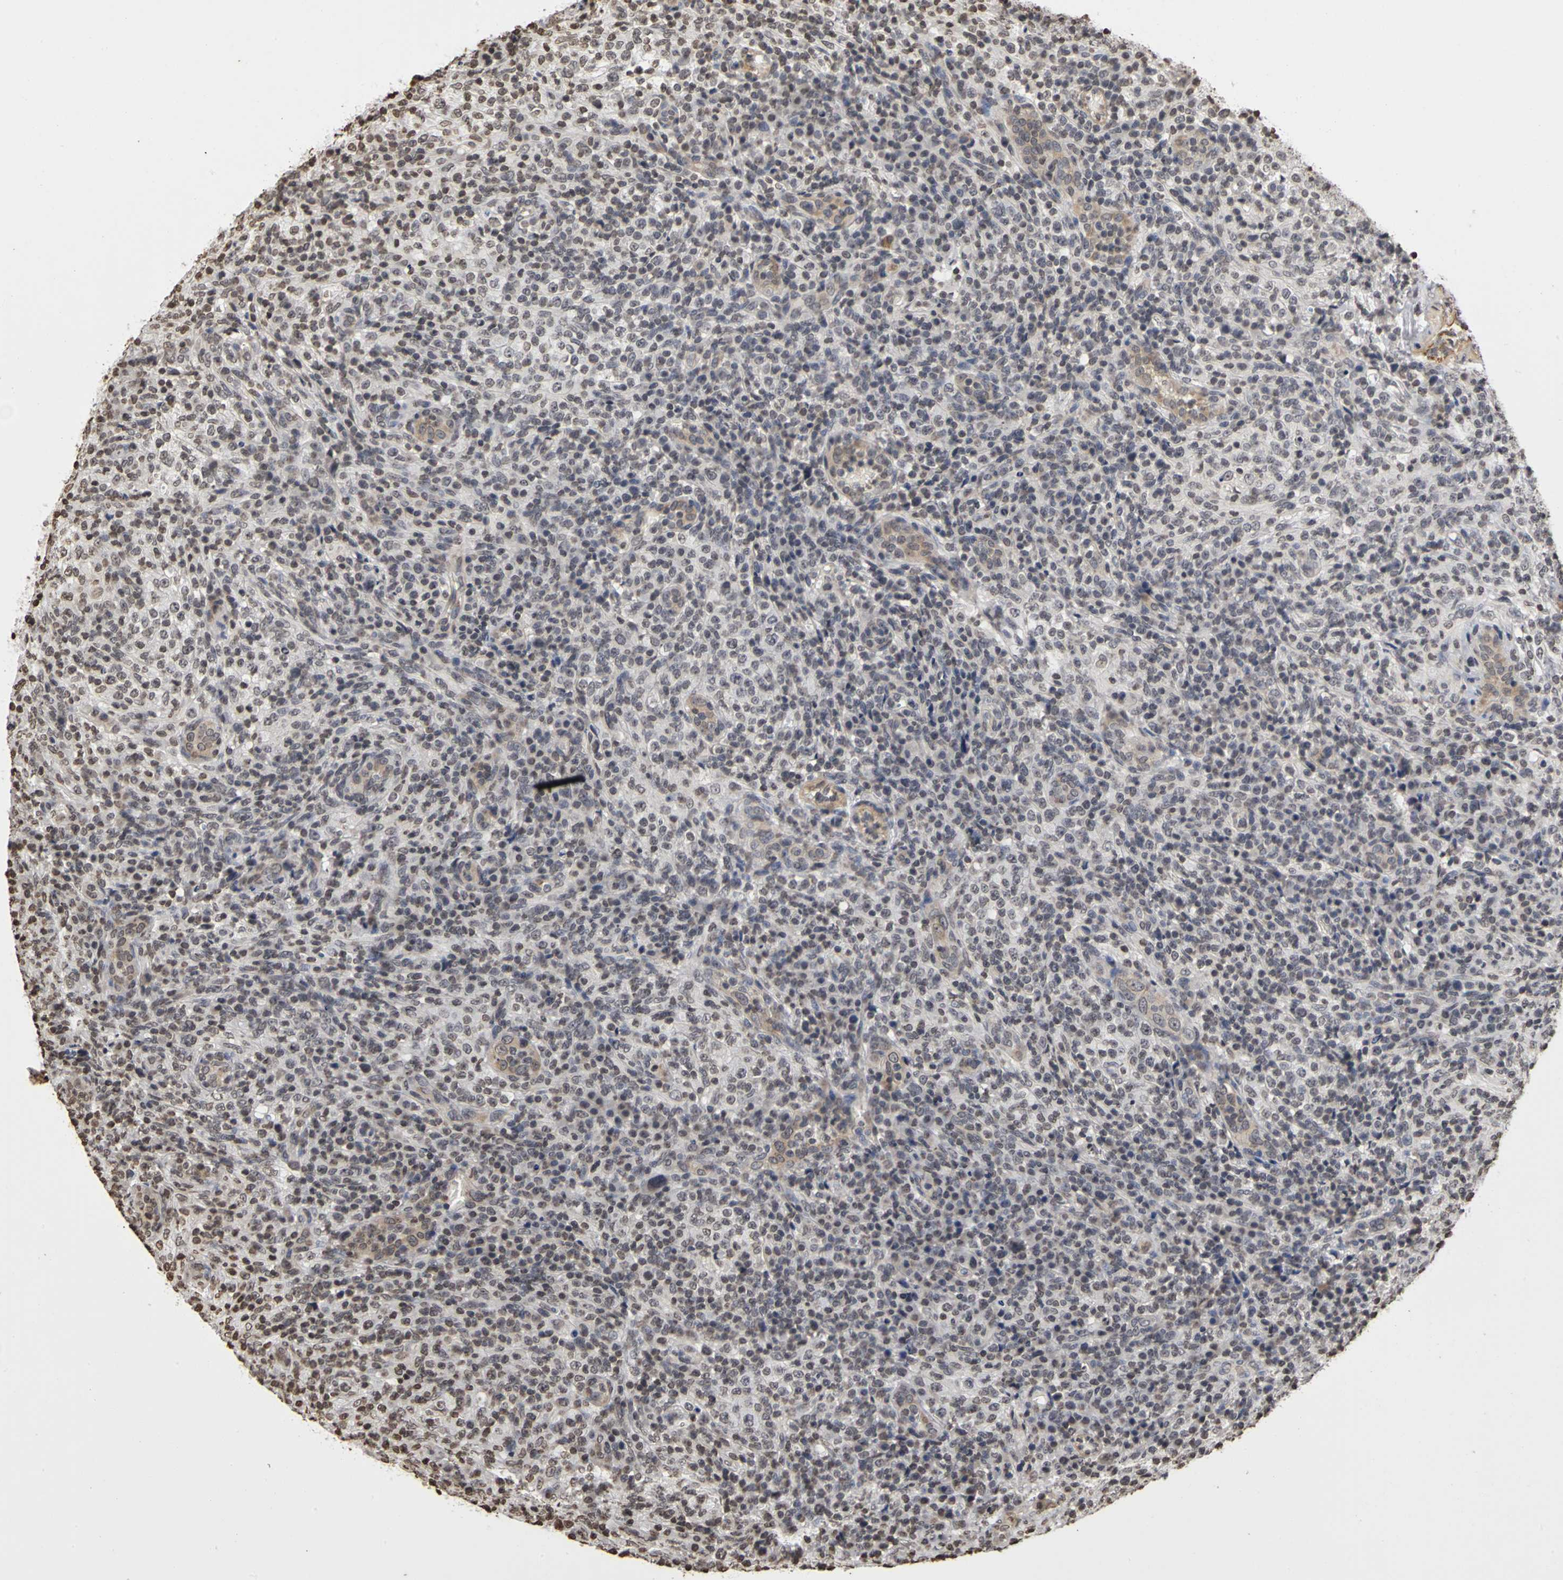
{"staining": {"intensity": "weak", "quantity": "<25%", "location": "nuclear"}, "tissue": "lymphoma", "cell_type": "Tumor cells", "image_type": "cancer", "snomed": [{"axis": "morphology", "description": "Malignant lymphoma, non-Hodgkin's type, High grade"}, {"axis": "topography", "description": "Lymph node"}], "caption": "This is an immunohistochemistry photomicrograph of high-grade malignant lymphoma, non-Hodgkin's type. There is no staining in tumor cells.", "gene": "ERCC2", "patient": {"sex": "female", "age": 76}}